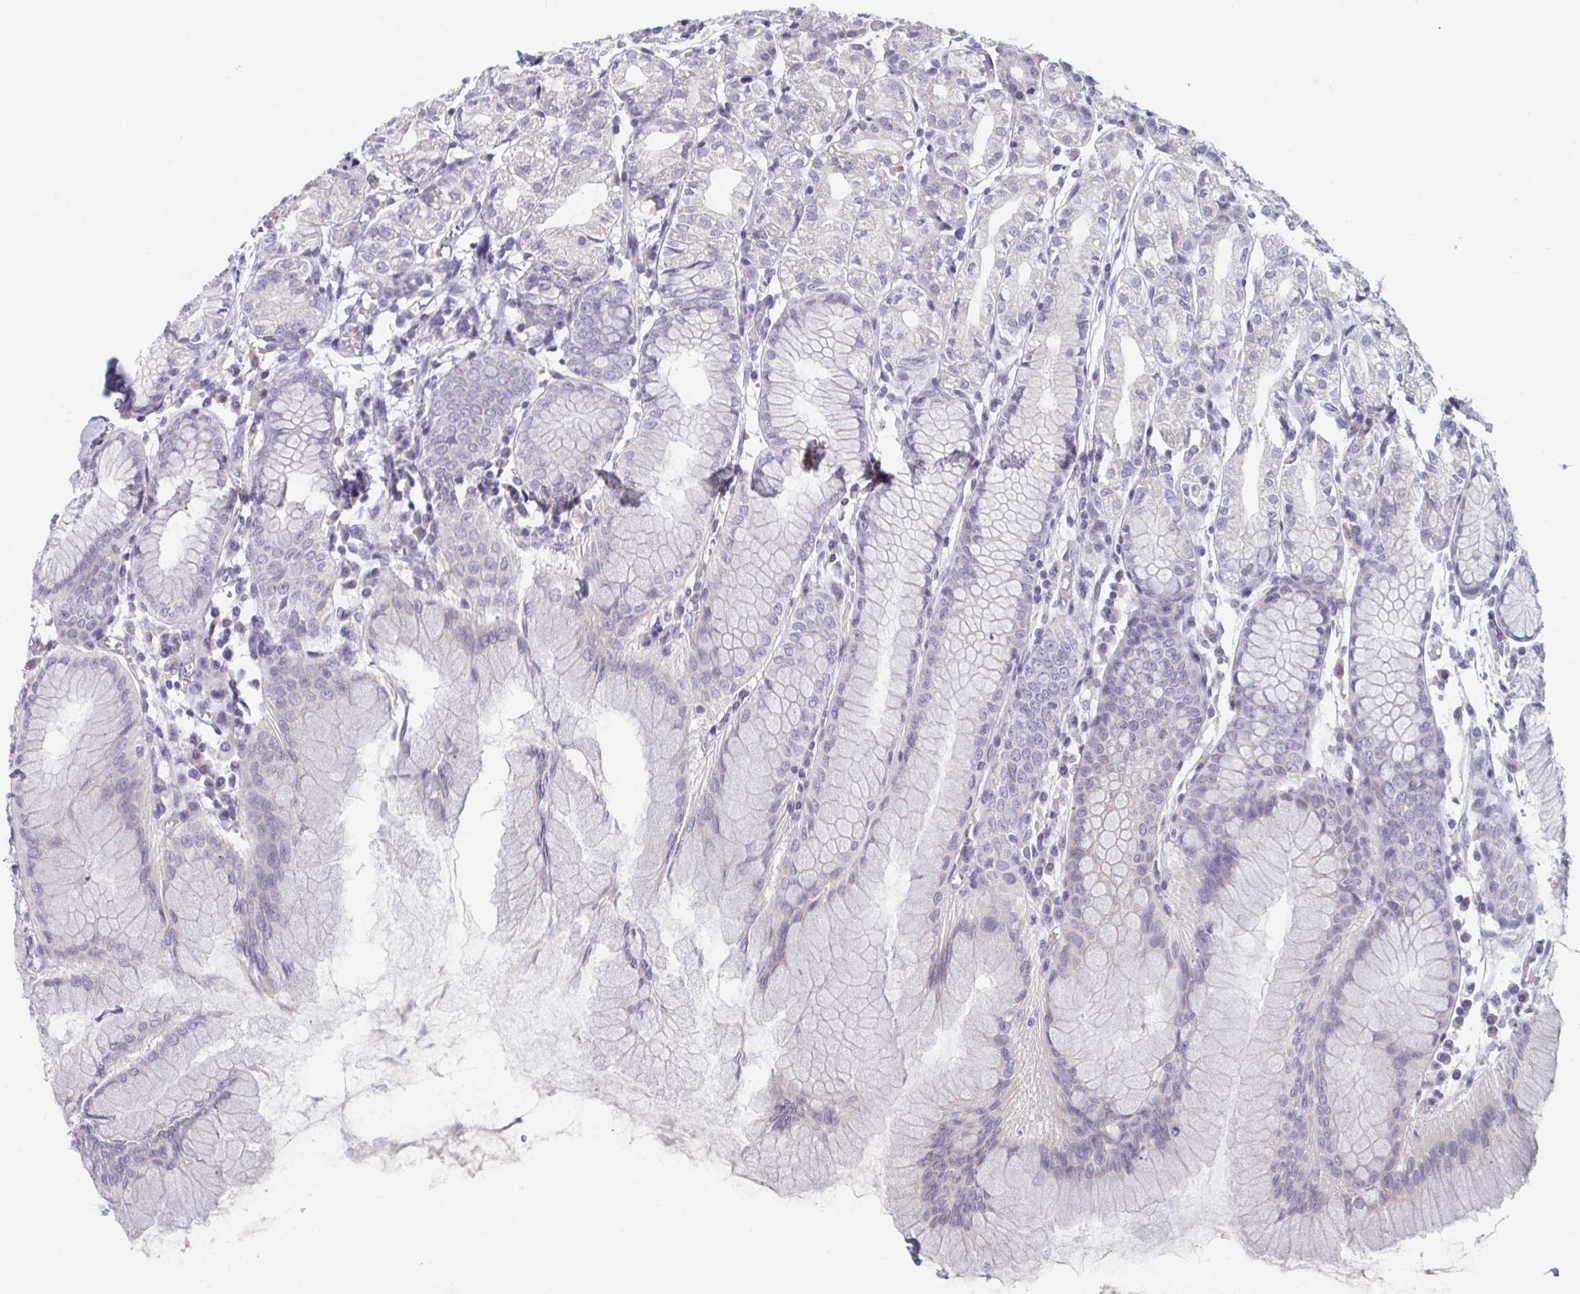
{"staining": {"intensity": "negative", "quantity": "none", "location": "none"}, "tissue": "stomach", "cell_type": "Glandular cells", "image_type": "normal", "snomed": [{"axis": "morphology", "description": "Normal tissue, NOS"}, {"axis": "topography", "description": "Stomach"}], "caption": "Protein analysis of normal stomach reveals no significant staining in glandular cells. Nuclei are stained in blue.", "gene": "HSD11B2", "patient": {"sex": "female", "age": 57}}